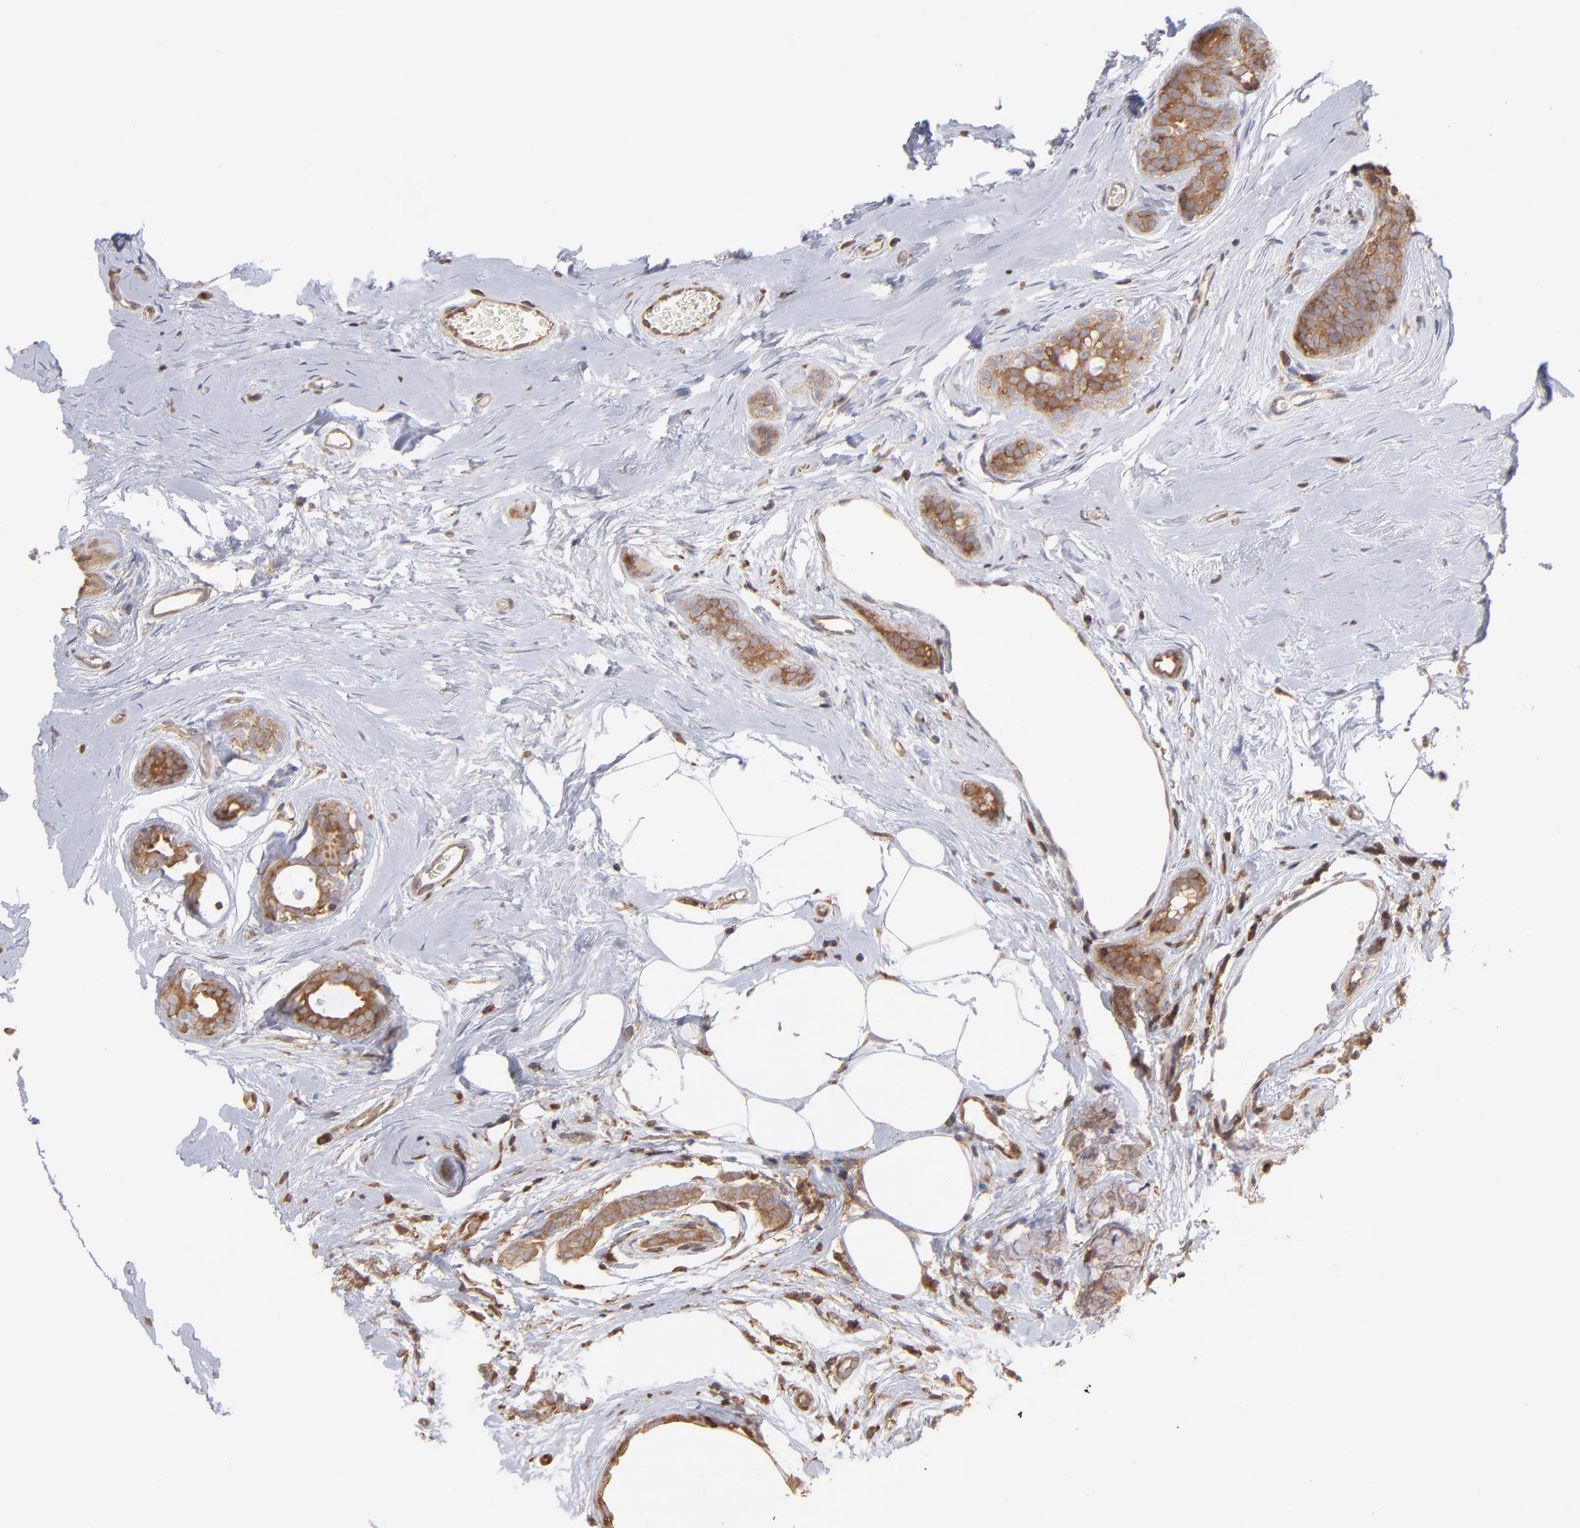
{"staining": {"intensity": "moderate", "quantity": ">75%", "location": "cytoplasmic/membranous"}, "tissue": "breast cancer", "cell_type": "Tumor cells", "image_type": "cancer", "snomed": [{"axis": "morphology", "description": "Lobular carcinoma"}, {"axis": "topography", "description": "Breast"}], "caption": "Immunohistochemical staining of human breast lobular carcinoma demonstrates medium levels of moderate cytoplasmic/membranous protein expression in approximately >75% of tumor cells.", "gene": "MAPRE1", "patient": {"sex": "female", "age": 60}}